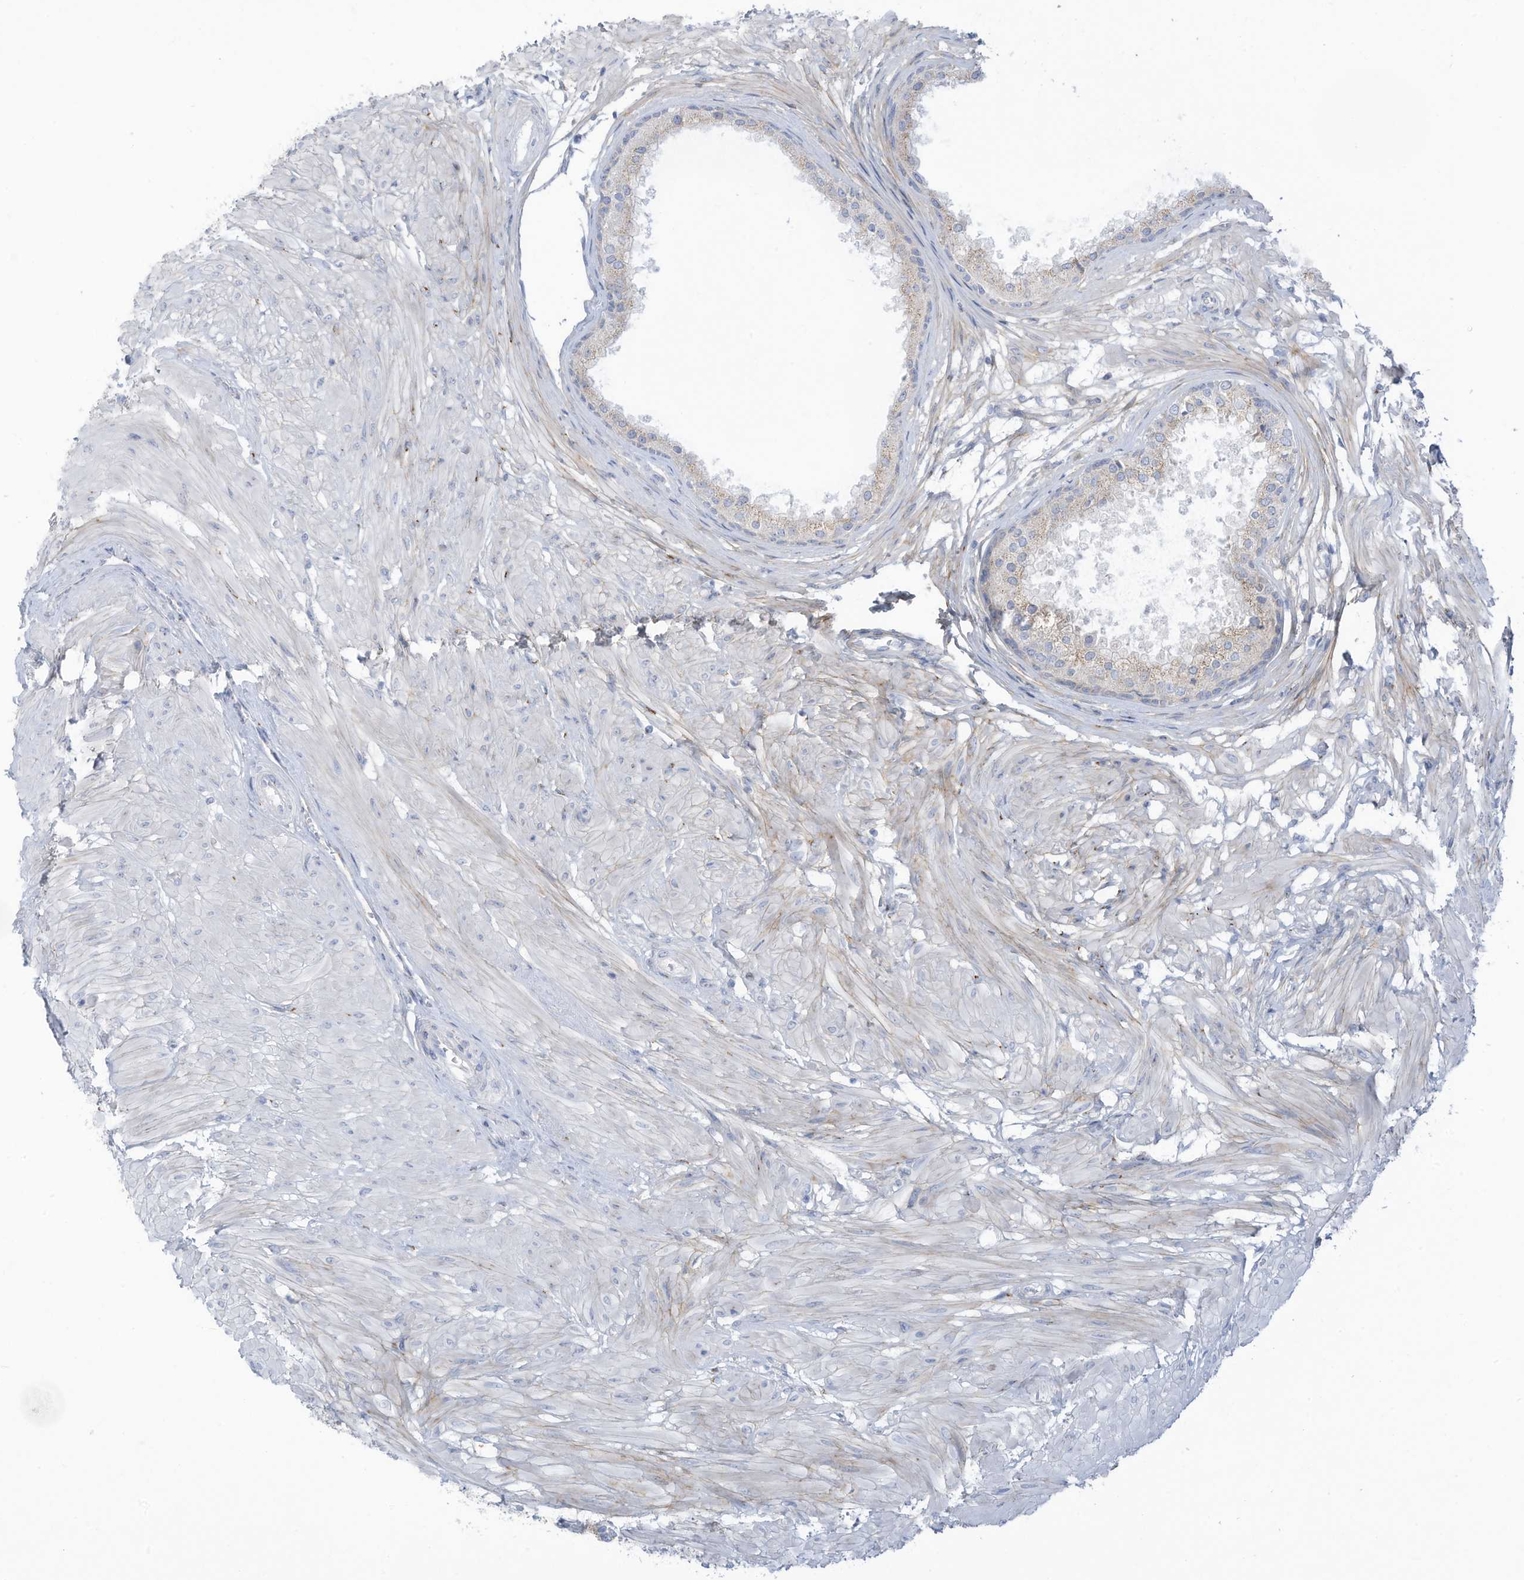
{"staining": {"intensity": "moderate", "quantity": "25%-75%", "location": "cytoplasmic/membranous"}, "tissue": "prostate", "cell_type": "Glandular cells", "image_type": "normal", "snomed": [{"axis": "morphology", "description": "Normal tissue, NOS"}, {"axis": "topography", "description": "Prostate"}], "caption": "Prostate stained with IHC displays moderate cytoplasmic/membranous staining in about 25%-75% of glandular cells.", "gene": "TRMT2B", "patient": {"sex": "male", "age": 48}}